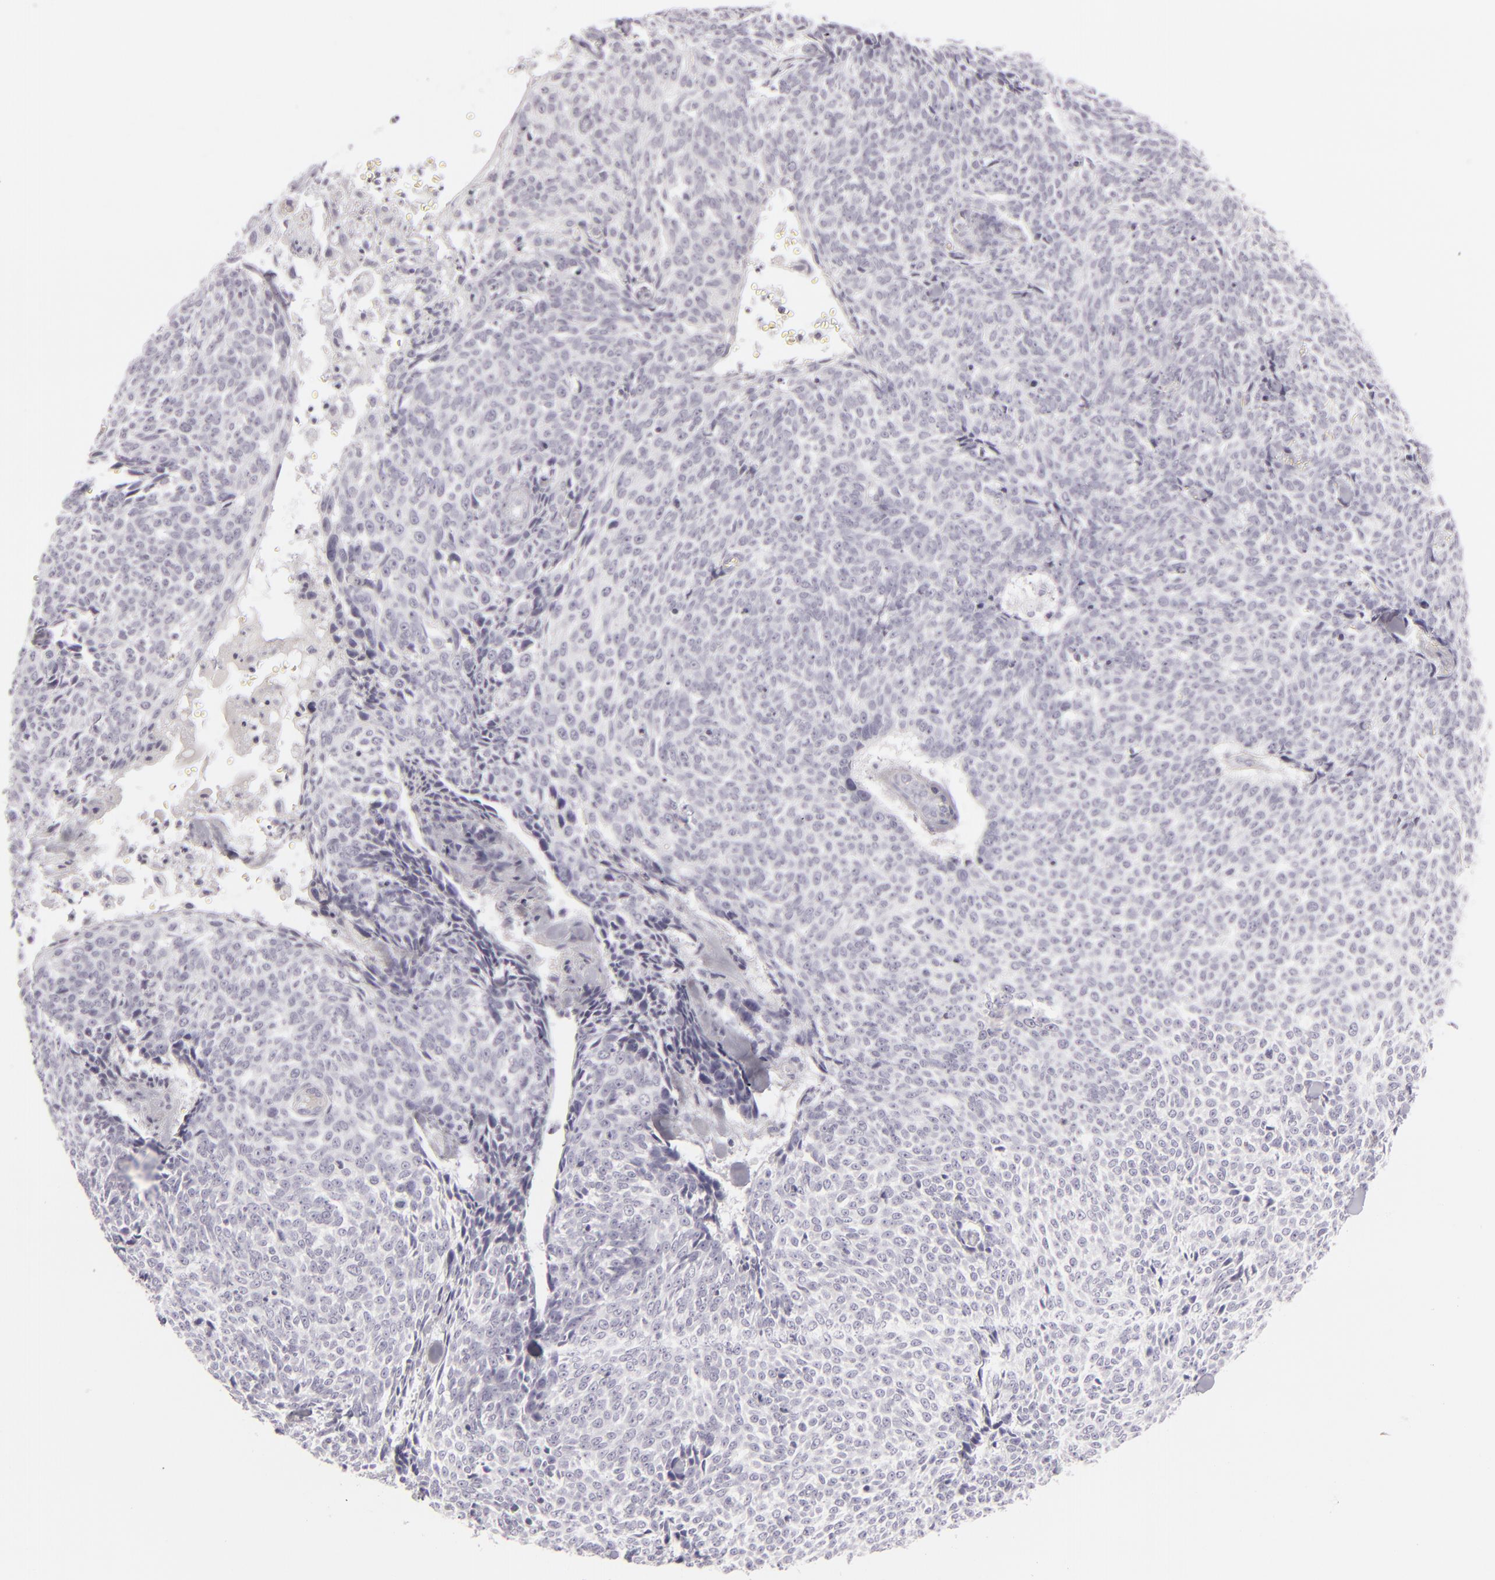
{"staining": {"intensity": "negative", "quantity": "none", "location": "none"}, "tissue": "skin cancer", "cell_type": "Tumor cells", "image_type": "cancer", "snomed": [{"axis": "morphology", "description": "Basal cell carcinoma"}, {"axis": "topography", "description": "Skin"}], "caption": "The IHC image has no significant positivity in tumor cells of skin basal cell carcinoma tissue.", "gene": "CDX2", "patient": {"sex": "female", "age": 89}}